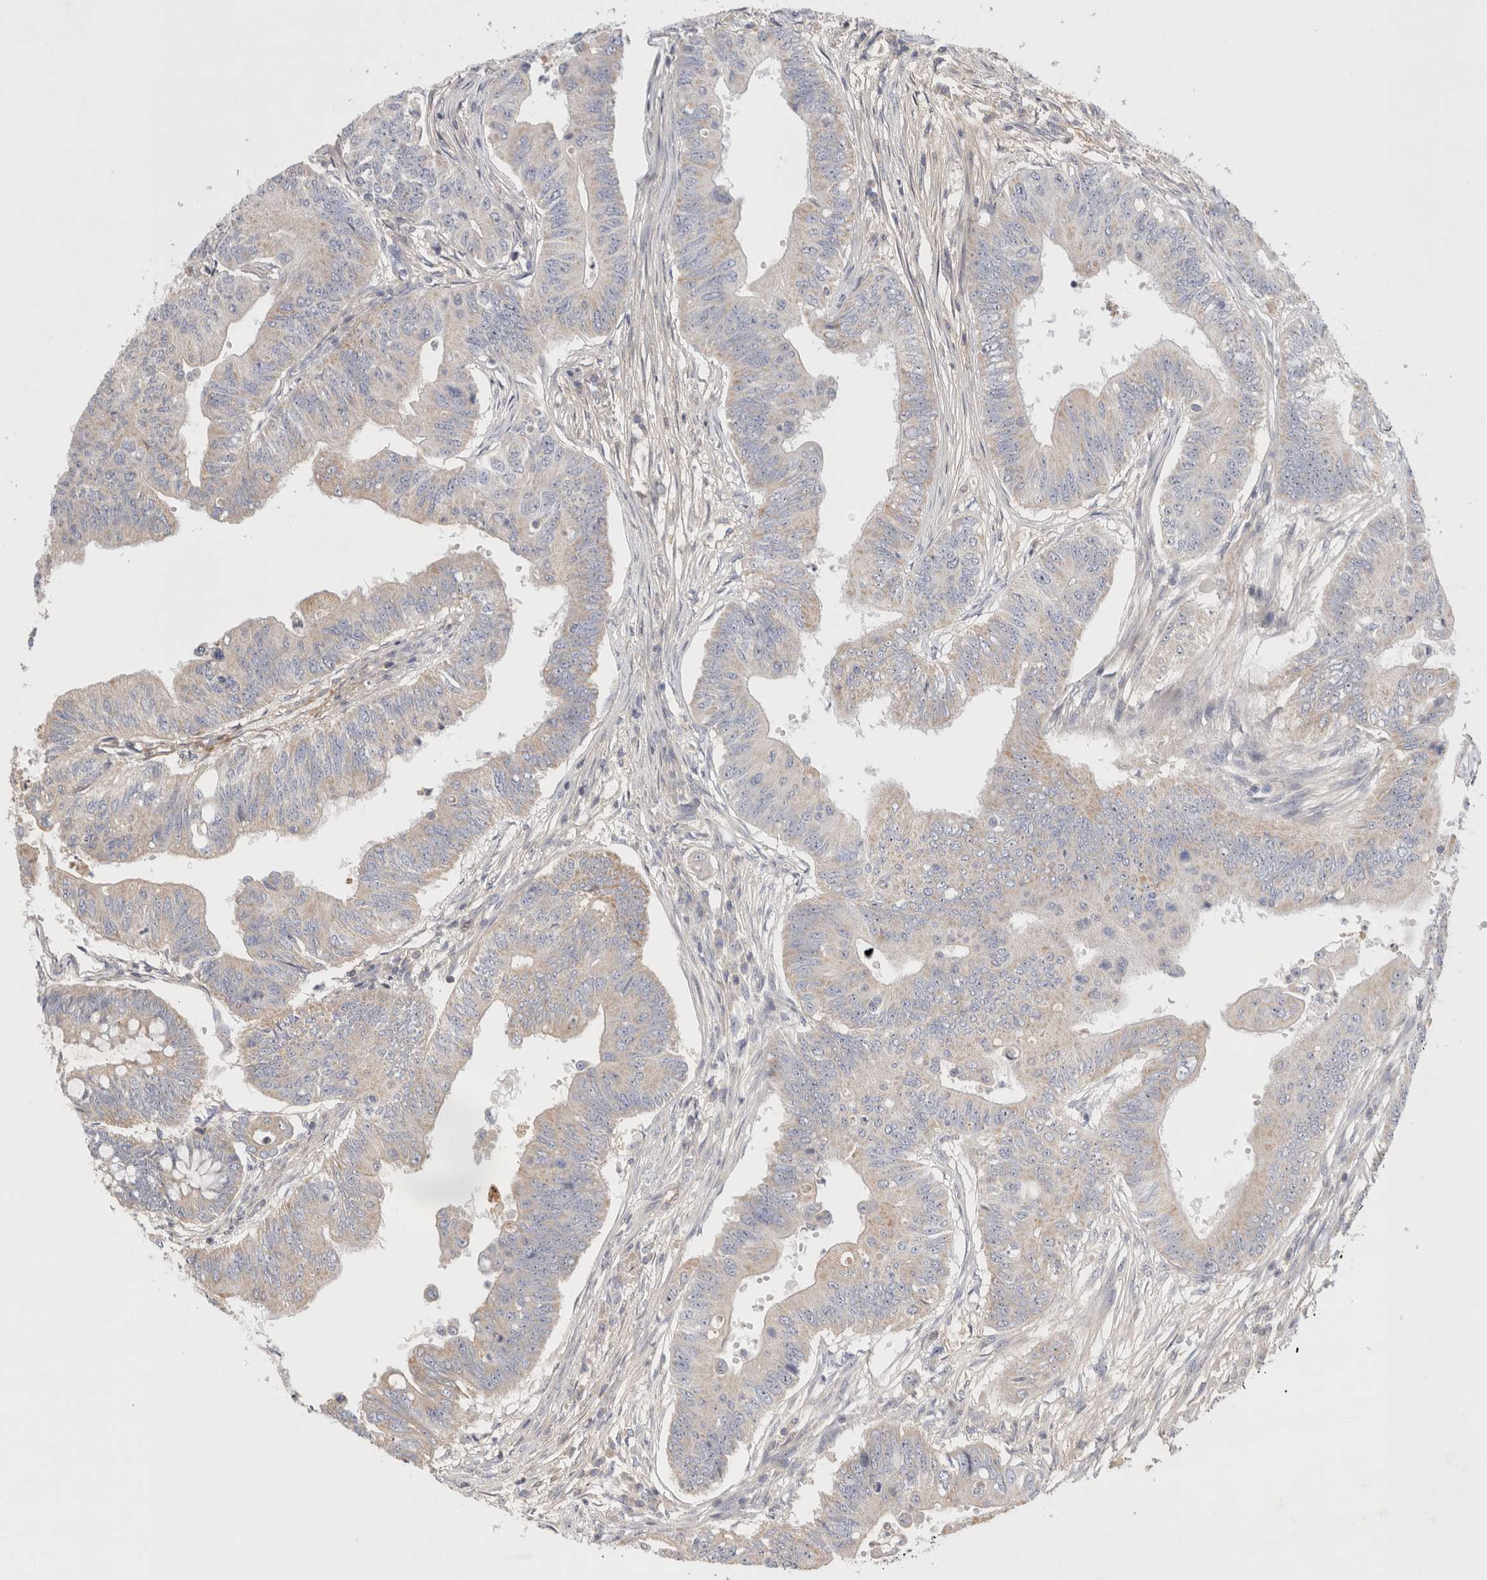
{"staining": {"intensity": "negative", "quantity": "none", "location": "none"}, "tissue": "colorectal cancer", "cell_type": "Tumor cells", "image_type": "cancer", "snomed": [{"axis": "morphology", "description": "Adenoma, NOS"}, {"axis": "morphology", "description": "Adenocarcinoma, NOS"}, {"axis": "topography", "description": "Colon"}], "caption": "Immunohistochemistry image of neoplastic tissue: human colorectal cancer stained with DAB (3,3'-diaminobenzidine) shows no significant protein positivity in tumor cells. (Stains: DAB (3,3'-diaminobenzidine) immunohistochemistry with hematoxylin counter stain, Microscopy: brightfield microscopy at high magnification).", "gene": "ECHDC2", "patient": {"sex": "male", "age": 79}}